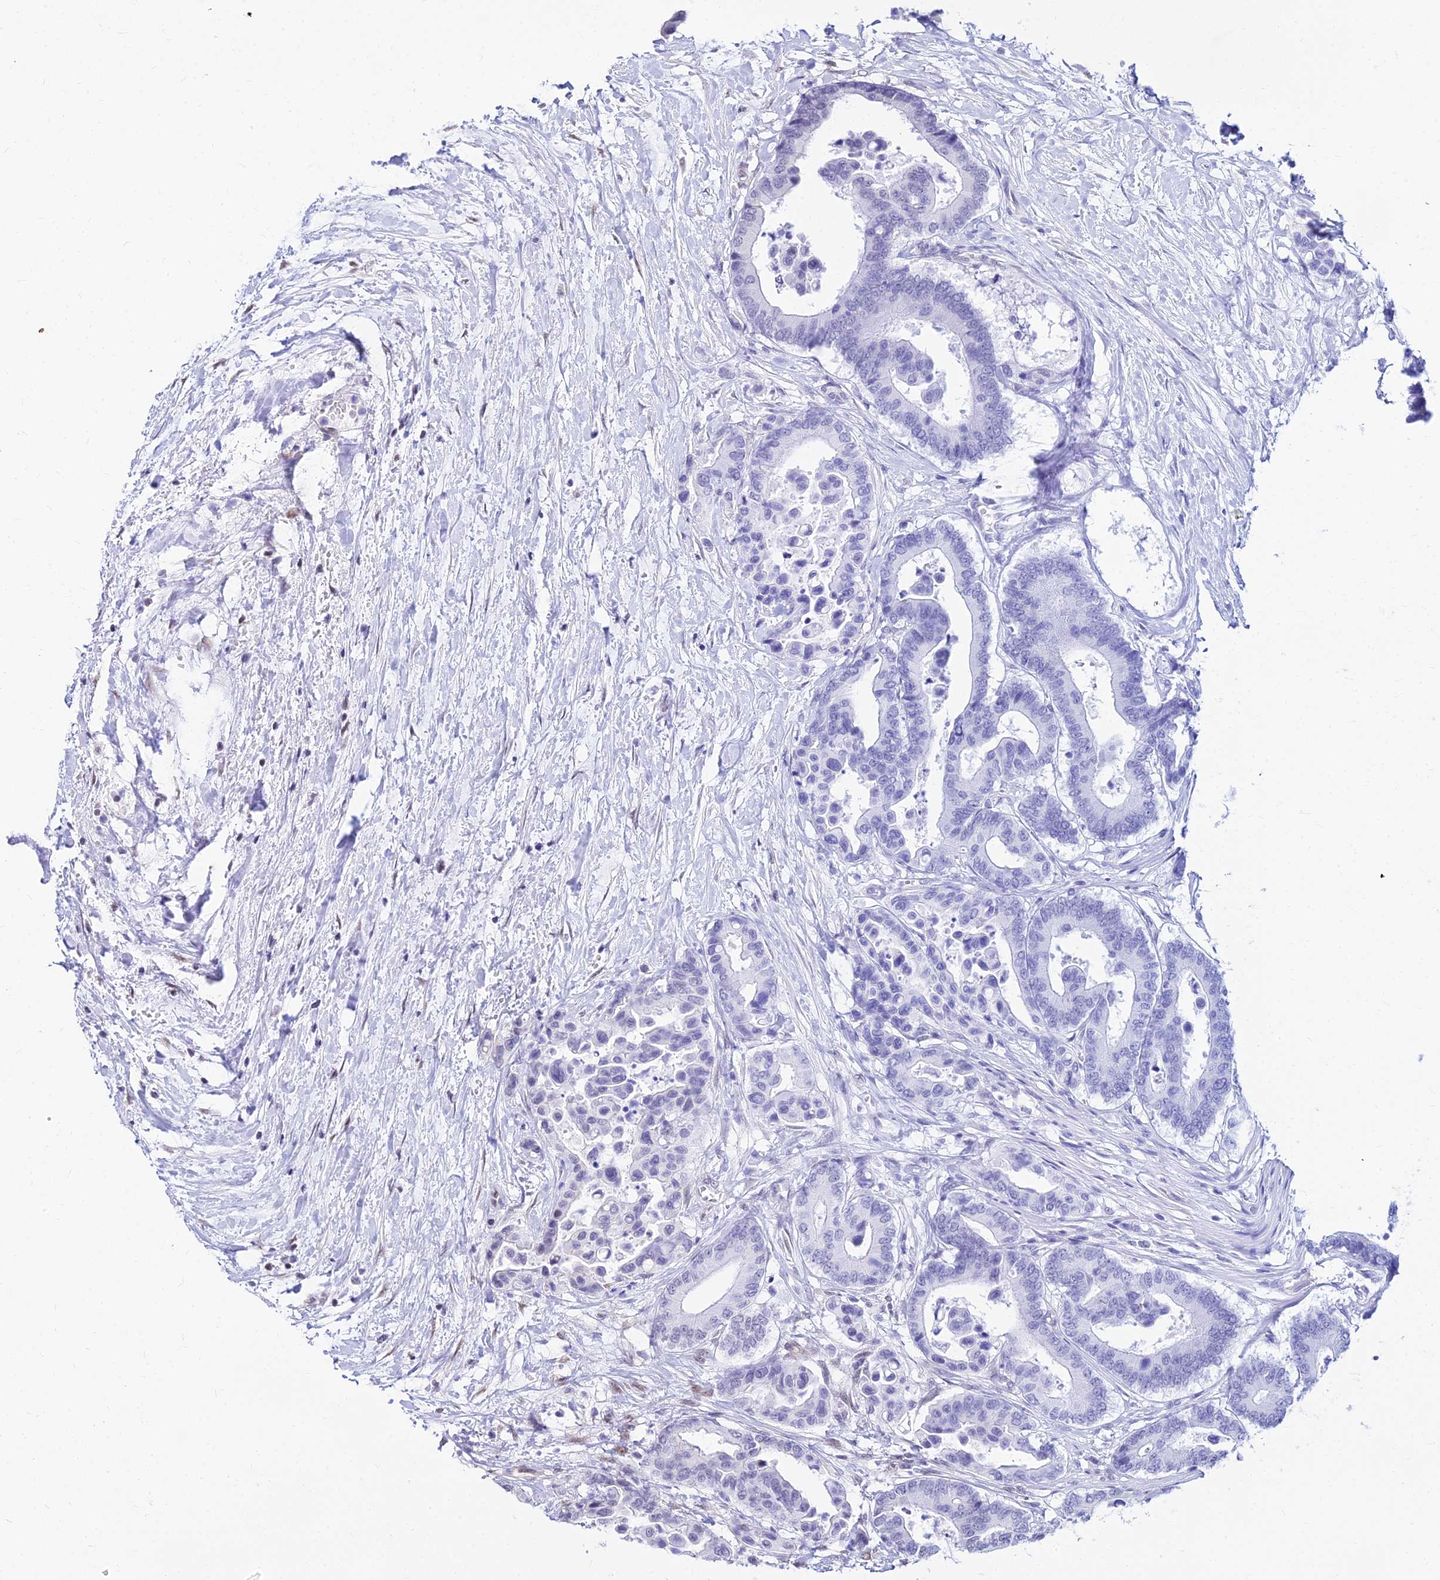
{"staining": {"intensity": "negative", "quantity": "none", "location": "none"}, "tissue": "colorectal cancer", "cell_type": "Tumor cells", "image_type": "cancer", "snomed": [{"axis": "morphology", "description": "Normal tissue, NOS"}, {"axis": "morphology", "description": "Adenocarcinoma, NOS"}, {"axis": "topography", "description": "Colon"}], "caption": "There is no significant staining in tumor cells of colorectal adenocarcinoma.", "gene": "FDX2", "patient": {"sex": "male", "age": 82}}